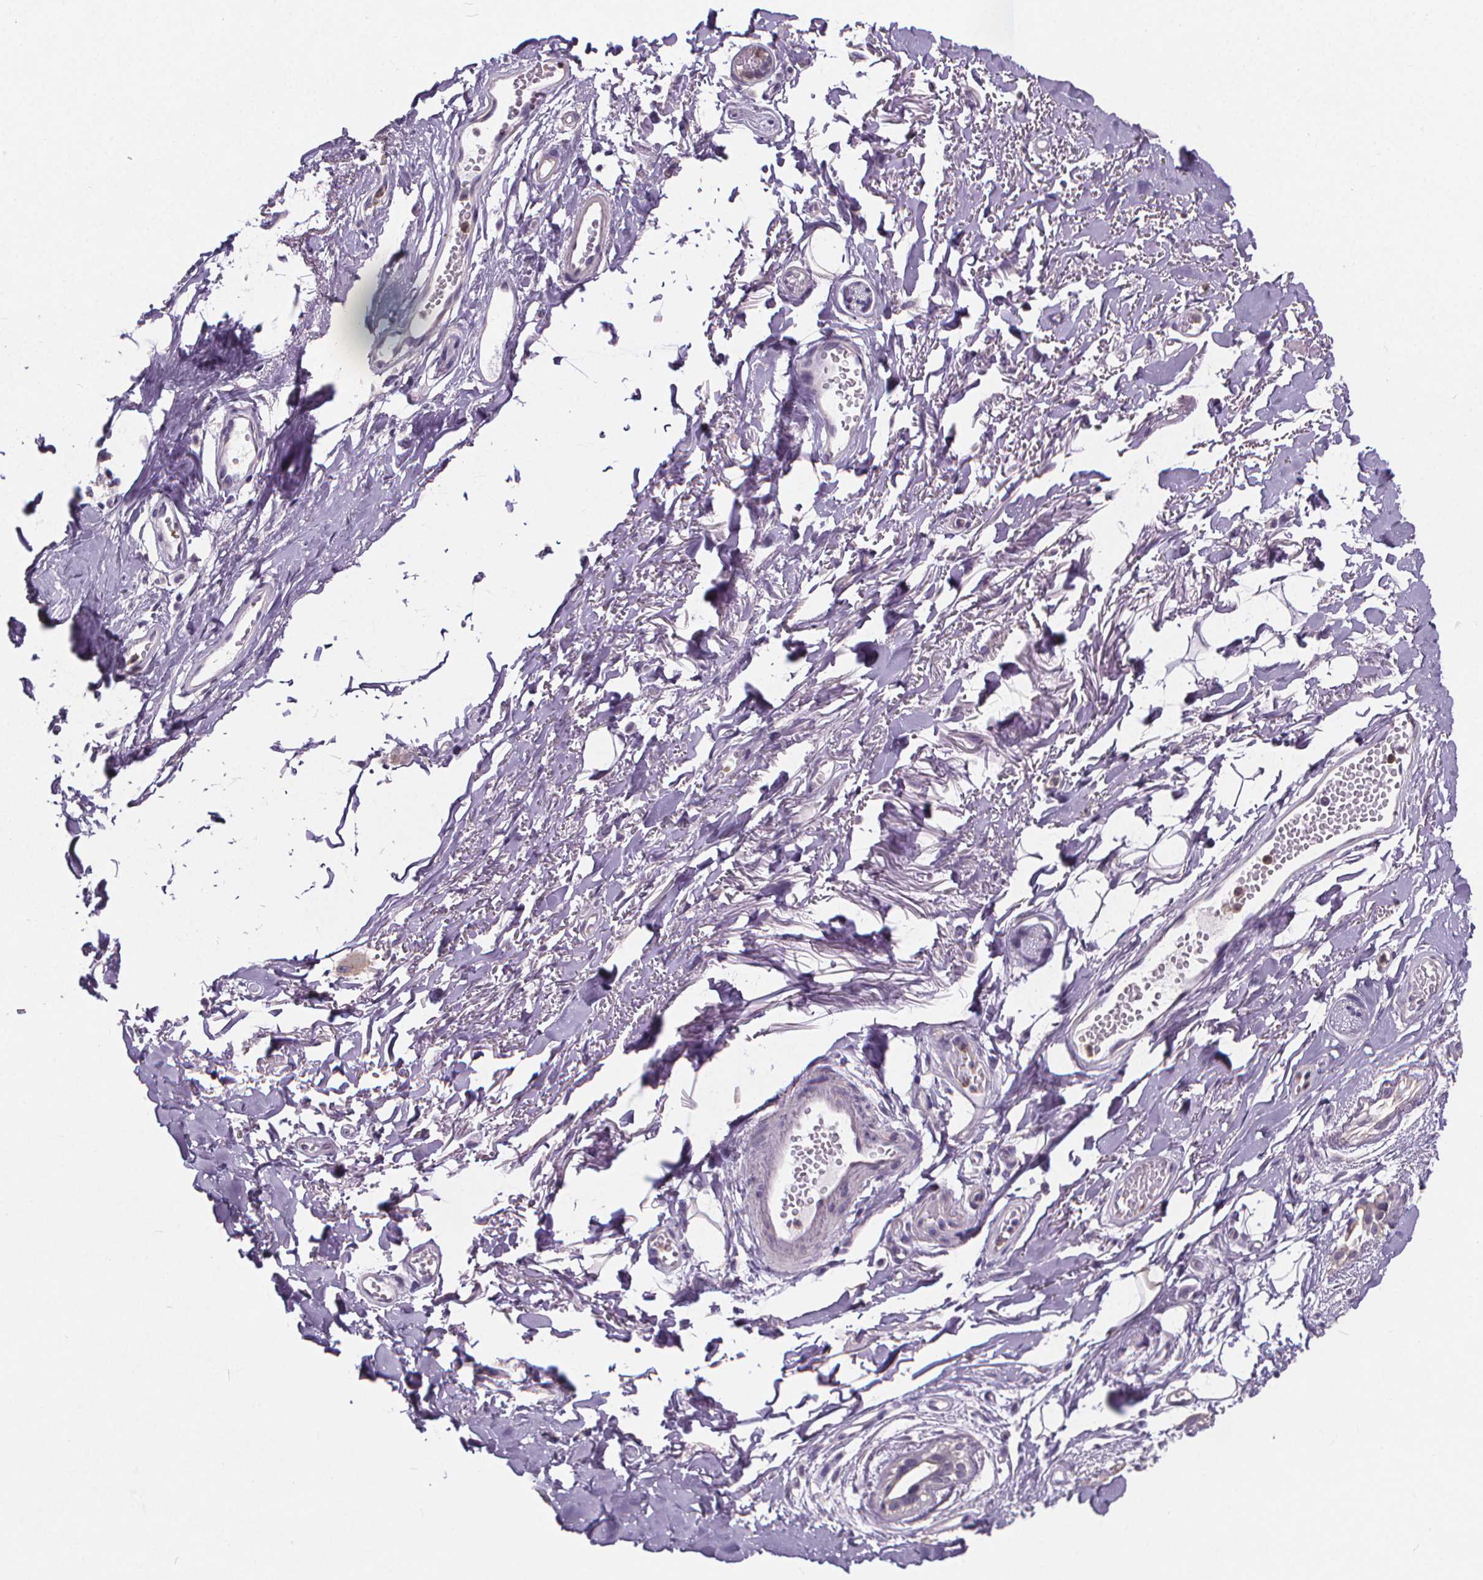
{"staining": {"intensity": "negative", "quantity": "none", "location": "none"}, "tissue": "adipose tissue", "cell_type": "Adipocytes", "image_type": "normal", "snomed": [{"axis": "morphology", "description": "Normal tissue, NOS"}, {"axis": "topography", "description": "Anal"}, {"axis": "topography", "description": "Peripheral nerve tissue"}], "caption": "A high-resolution photomicrograph shows immunohistochemistry (IHC) staining of benign adipose tissue, which reveals no significant positivity in adipocytes.", "gene": "ATP6V1D", "patient": {"sex": "male", "age": 78}}